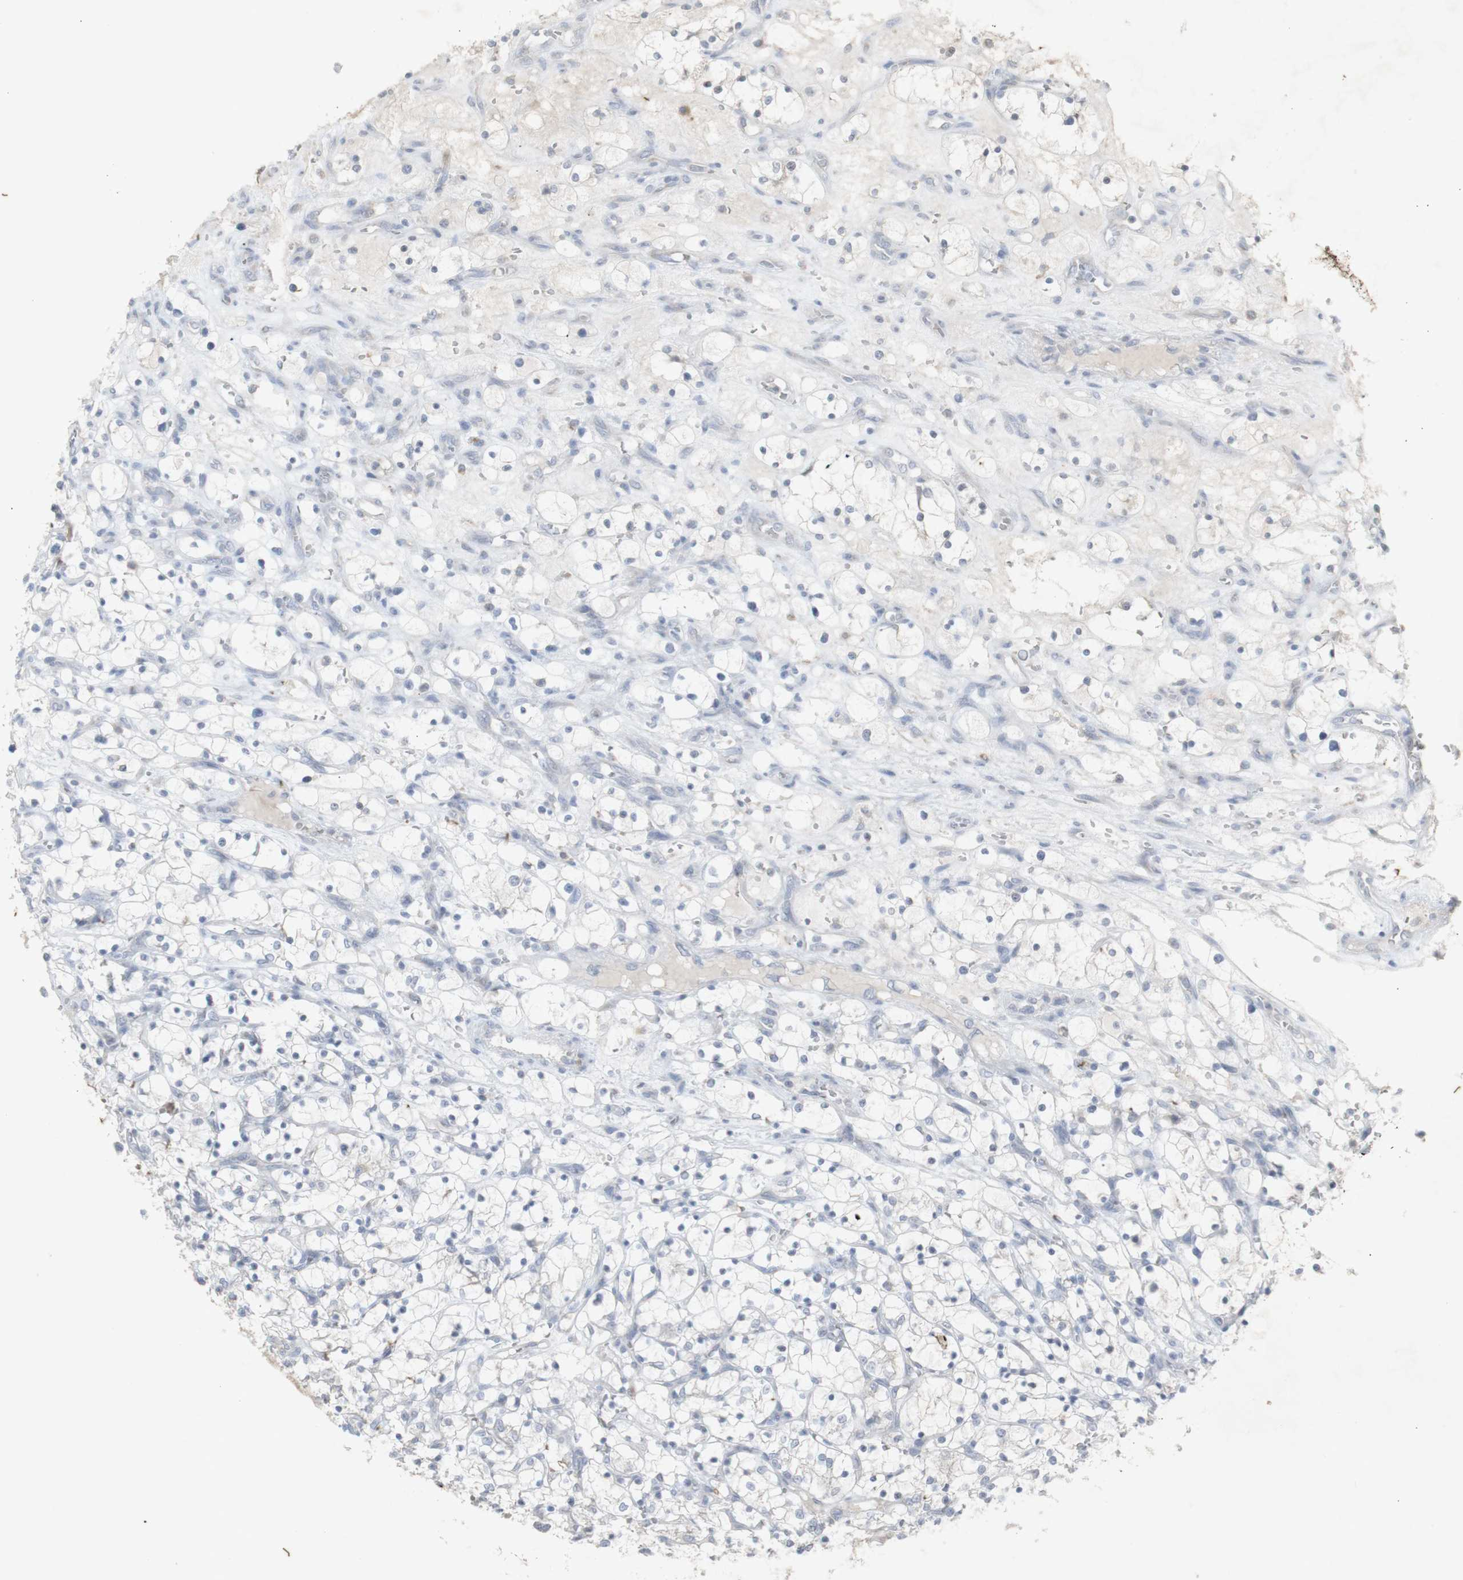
{"staining": {"intensity": "weak", "quantity": "25%-75%", "location": "cytoplasmic/membranous"}, "tissue": "renal cancer", "cell_type": "Tumor cells", "image_type": "cancer", "snomed": [{"axis": "morphology", "description": "Adenocarcinoma, NOS"}, {"axis": "topography", "description": "Kidney"}], "caption": "The immunohistochemical stain highlights weak cytoplasmic/membranous expression in tumor cells of renal adenocarcinoma tissue.", "gene": "INS", "patient": {"sex": "female", "age": 69}}